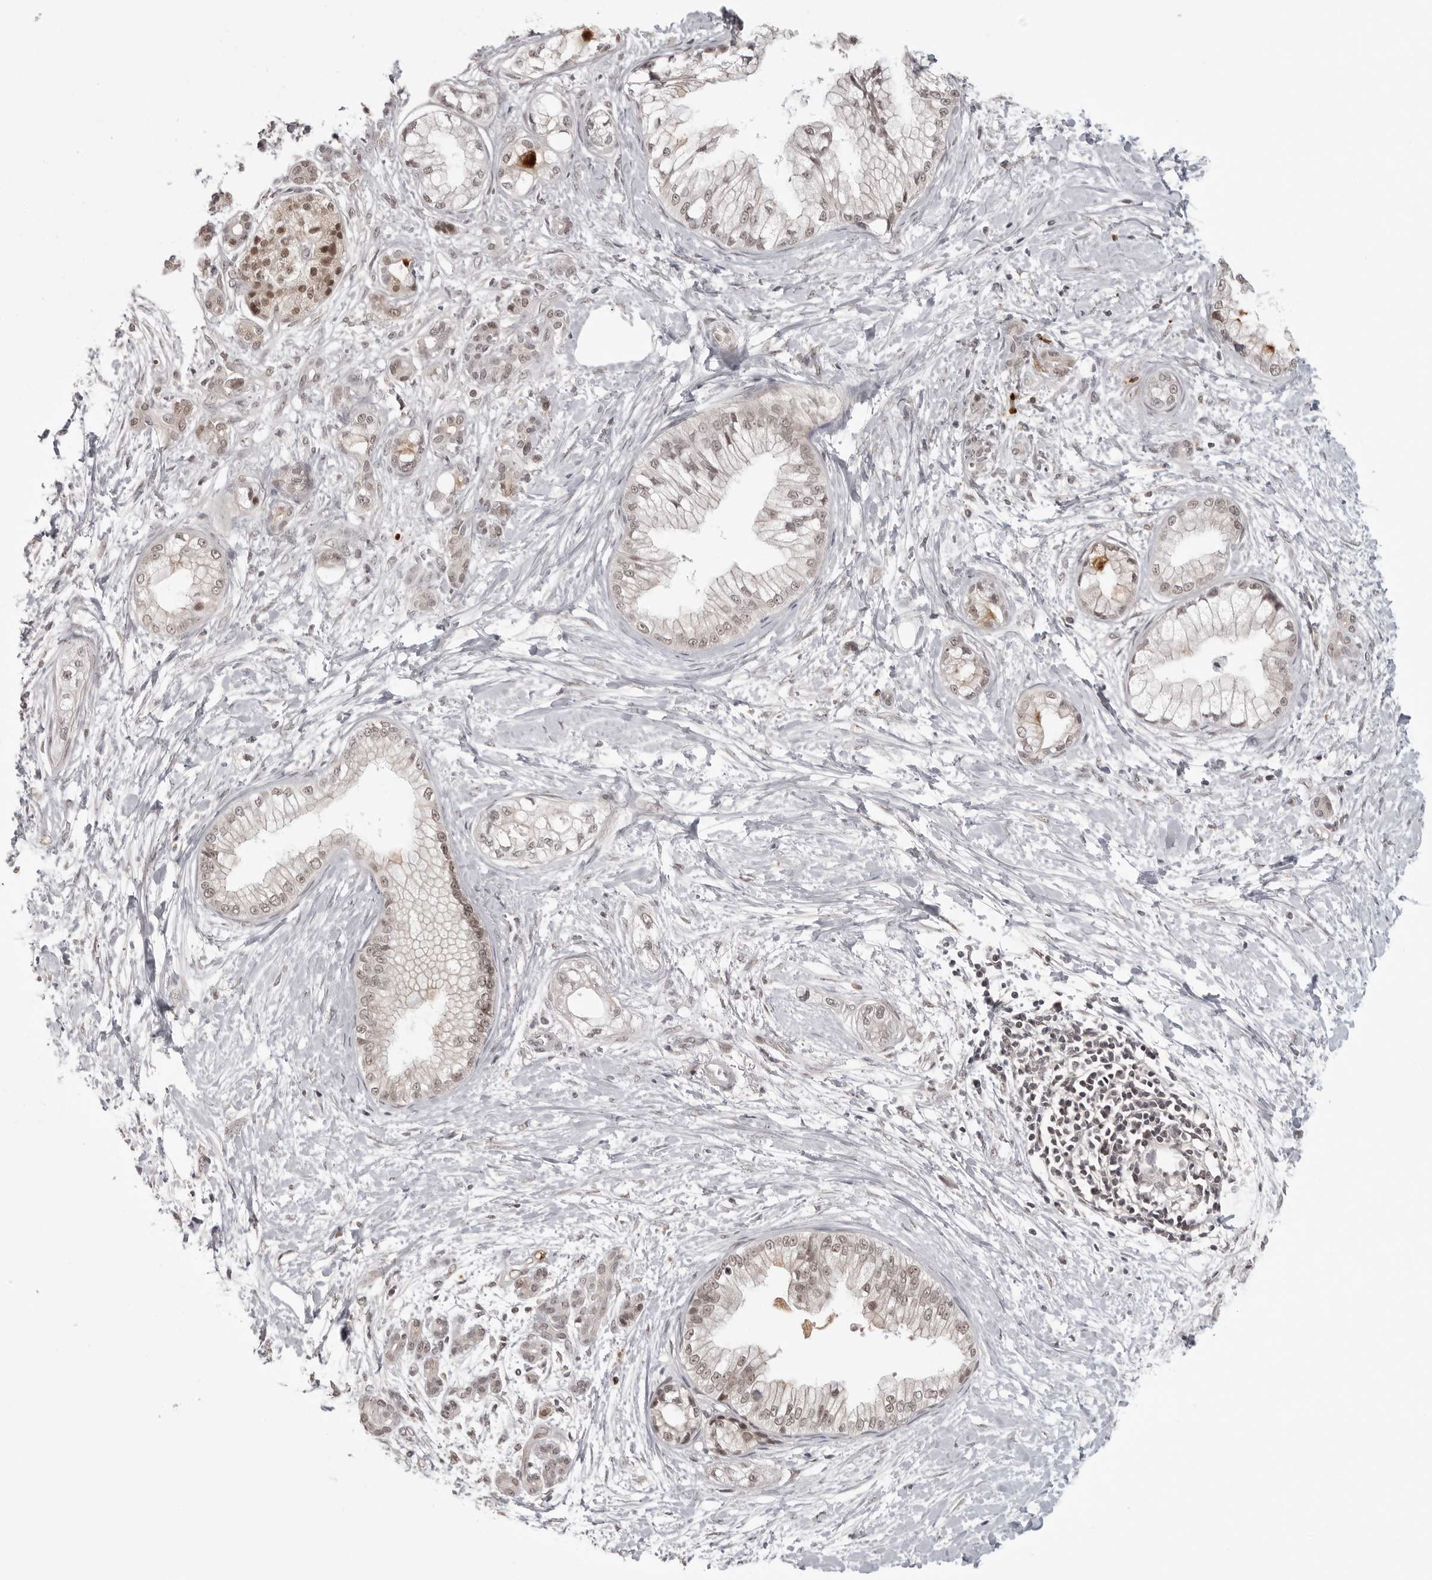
{"staining": {"intensity": "weak", "quantity": ">75%", "location": "nuclear"}, "tissue": "pancreatic cancer", "cell_type": "Tumor cells", "image_type": "cancer", "snomed": [{"axis": "morphology", "description": "Adenocarcinoma, NOS"}, {"axis": "topography", "description": "Pancreas"}], "caption": "Weak nuclear positivity is identified in about >75% of tumor cells in pancreatic adenocarcinoma. The staining is performed using DAB (3,3'-diaminobenzidine) brown chromogen to label protein expression. The nuclei are counter-stained blue using hematoxylin.", "gene": "PEG3", "patient": {"sex": "male", "age": 68}}